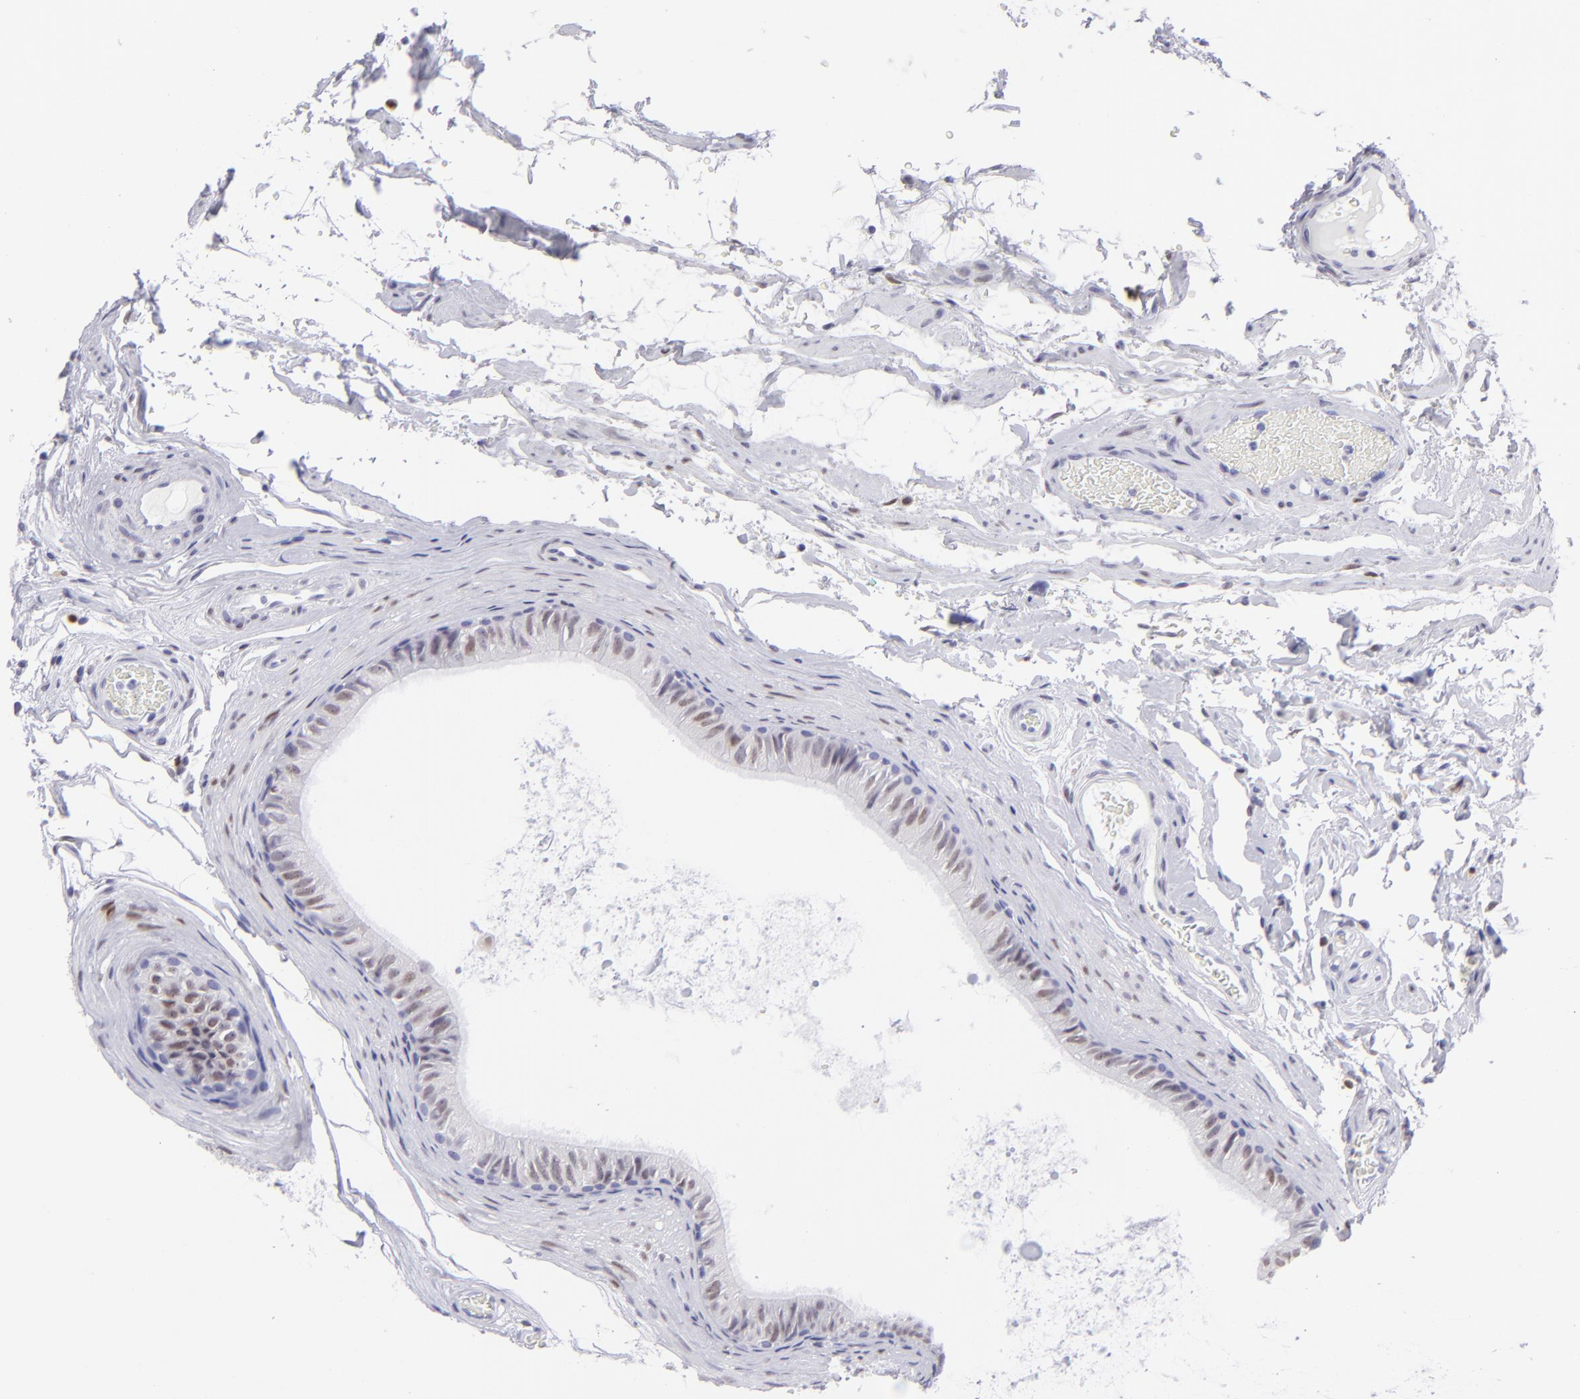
{"staining": {"intensity": "weak", "quantity": "25%-75%", "location": "nuclear"}, "tissue": "epididymis", "cell_type": "Glandular cells", "image_type": "normal", "snomed": [{"axis": "morphology", "description": "Normal tissue, NOS"}, {"axis": "topography", "description": "Testis"}, {"axis": "topography", "description": "Epididymis"}], "caption": "Immunohistochemical staining of unremarkable human epididymis displays low levels of weak nuclear expression in about 25%-75% of glandular cells. (DAB (3,3'-diaminobenzidine) IHC, brown staining for protein, blue staining for nuclei).", "gene": "MITF", "patient": {"sex": "male", "age": 36}}